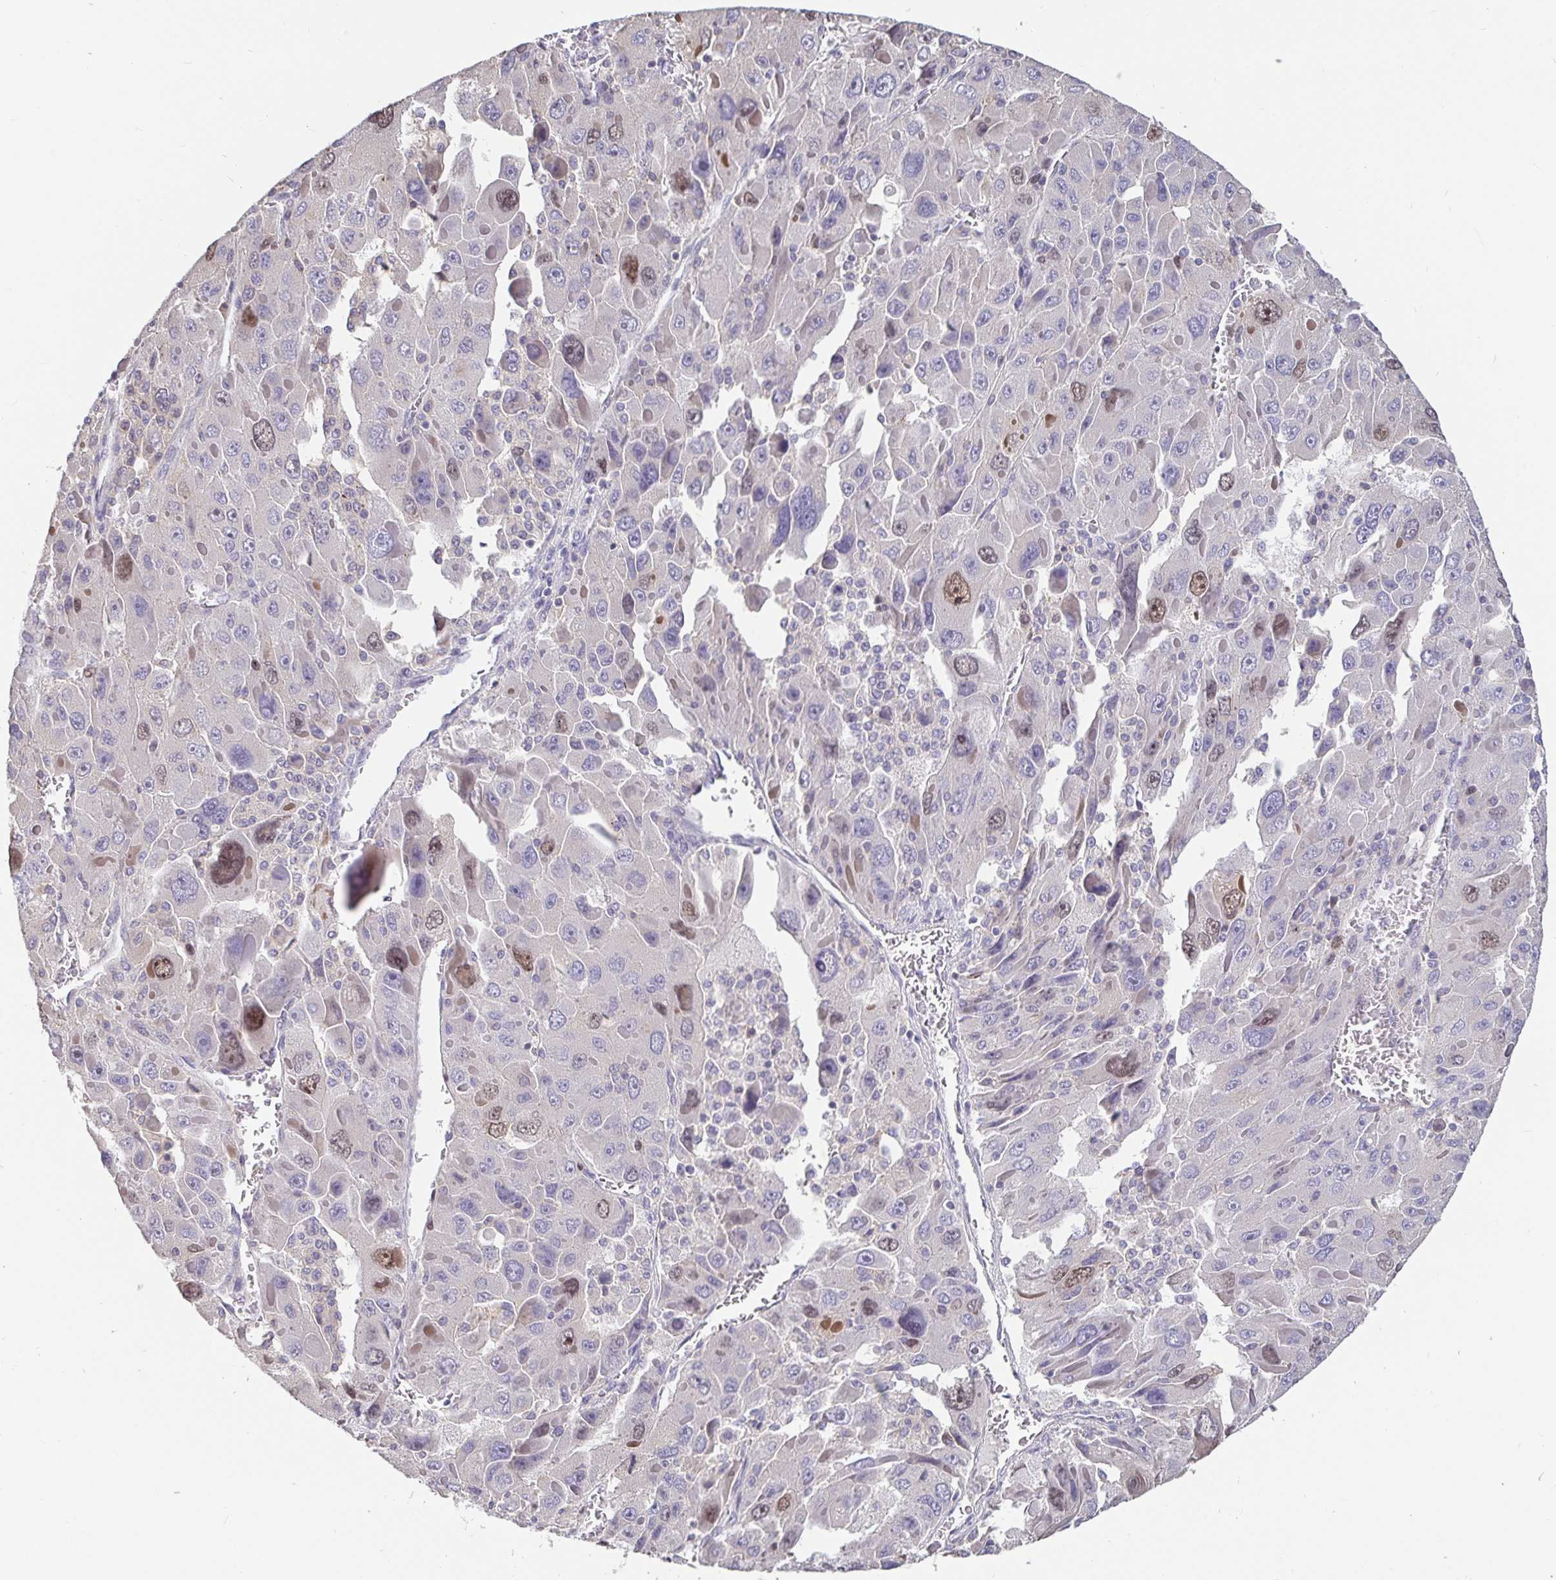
{"staining": {"intensity": "weak", "quantity": "<25%", "location": "nuclear"}, "tissue": "liver cancer", "cell_type": "Tumor cells", "image_type": "cancer", "snomed": [{"axis": "morphology", "description": "Carcinoma, Hepatocellular, NOS"}, {"axis": "topography", "description": "Liver"}], "caption": "DAB immunohistochemical staining of human liver hepatocellular carcinoma exhibits no significant staining in tumor cells.", "gene": "ANLN", "patient": {"sex": "female", "age": 41}}